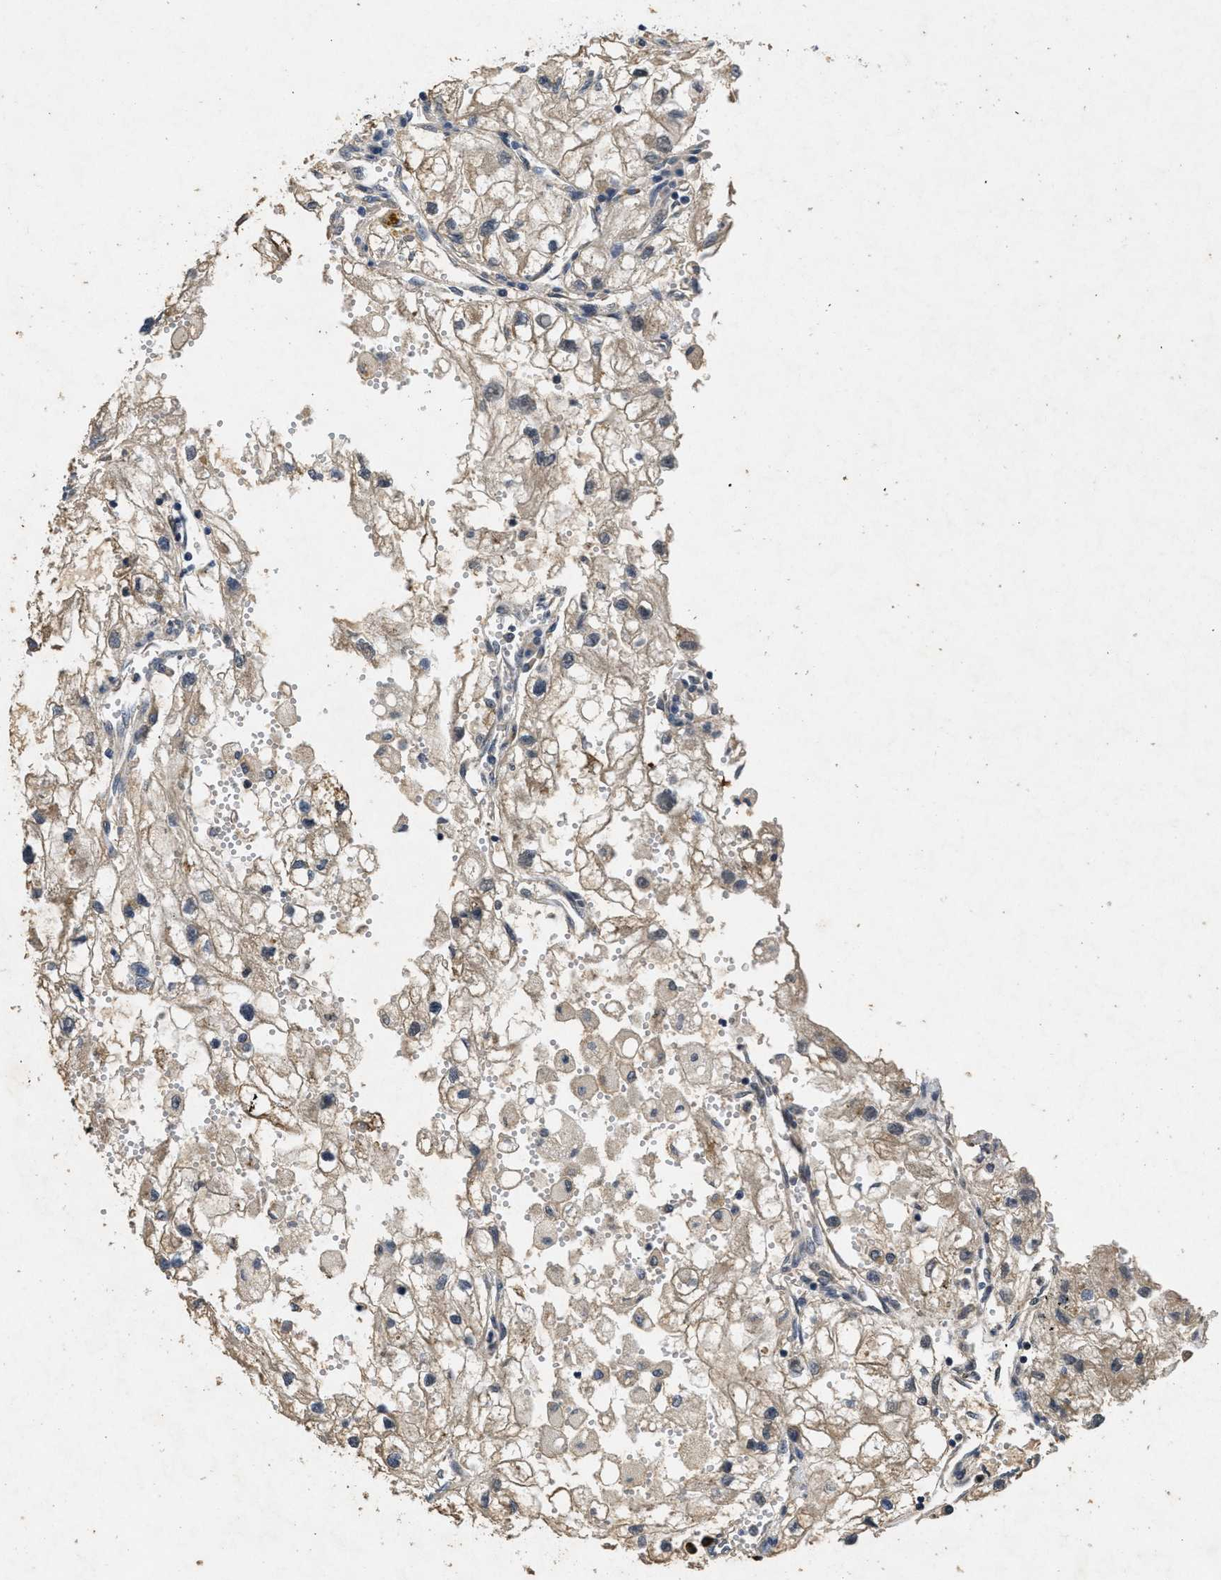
{"staining": {"intensity": "weak", "quantity": ">75%", "location": "cytoplasmic/membranous"}, "tissue": "renal cancer", "cell_type": "Tumor cells", "image_type": "cancer", "snomed": [{"axis": "morphology", "description": "Adenocarcinoma, NOS"}, {"axis": "topography", "description": "Kidney"}], "caption": "A brown stain highlights weak cytoplasmic/membranous positivity of a protein in human renal cancer tumor cells.", "gene": "PAPOLG", "patient": {"sex": "female", "age": 70}}